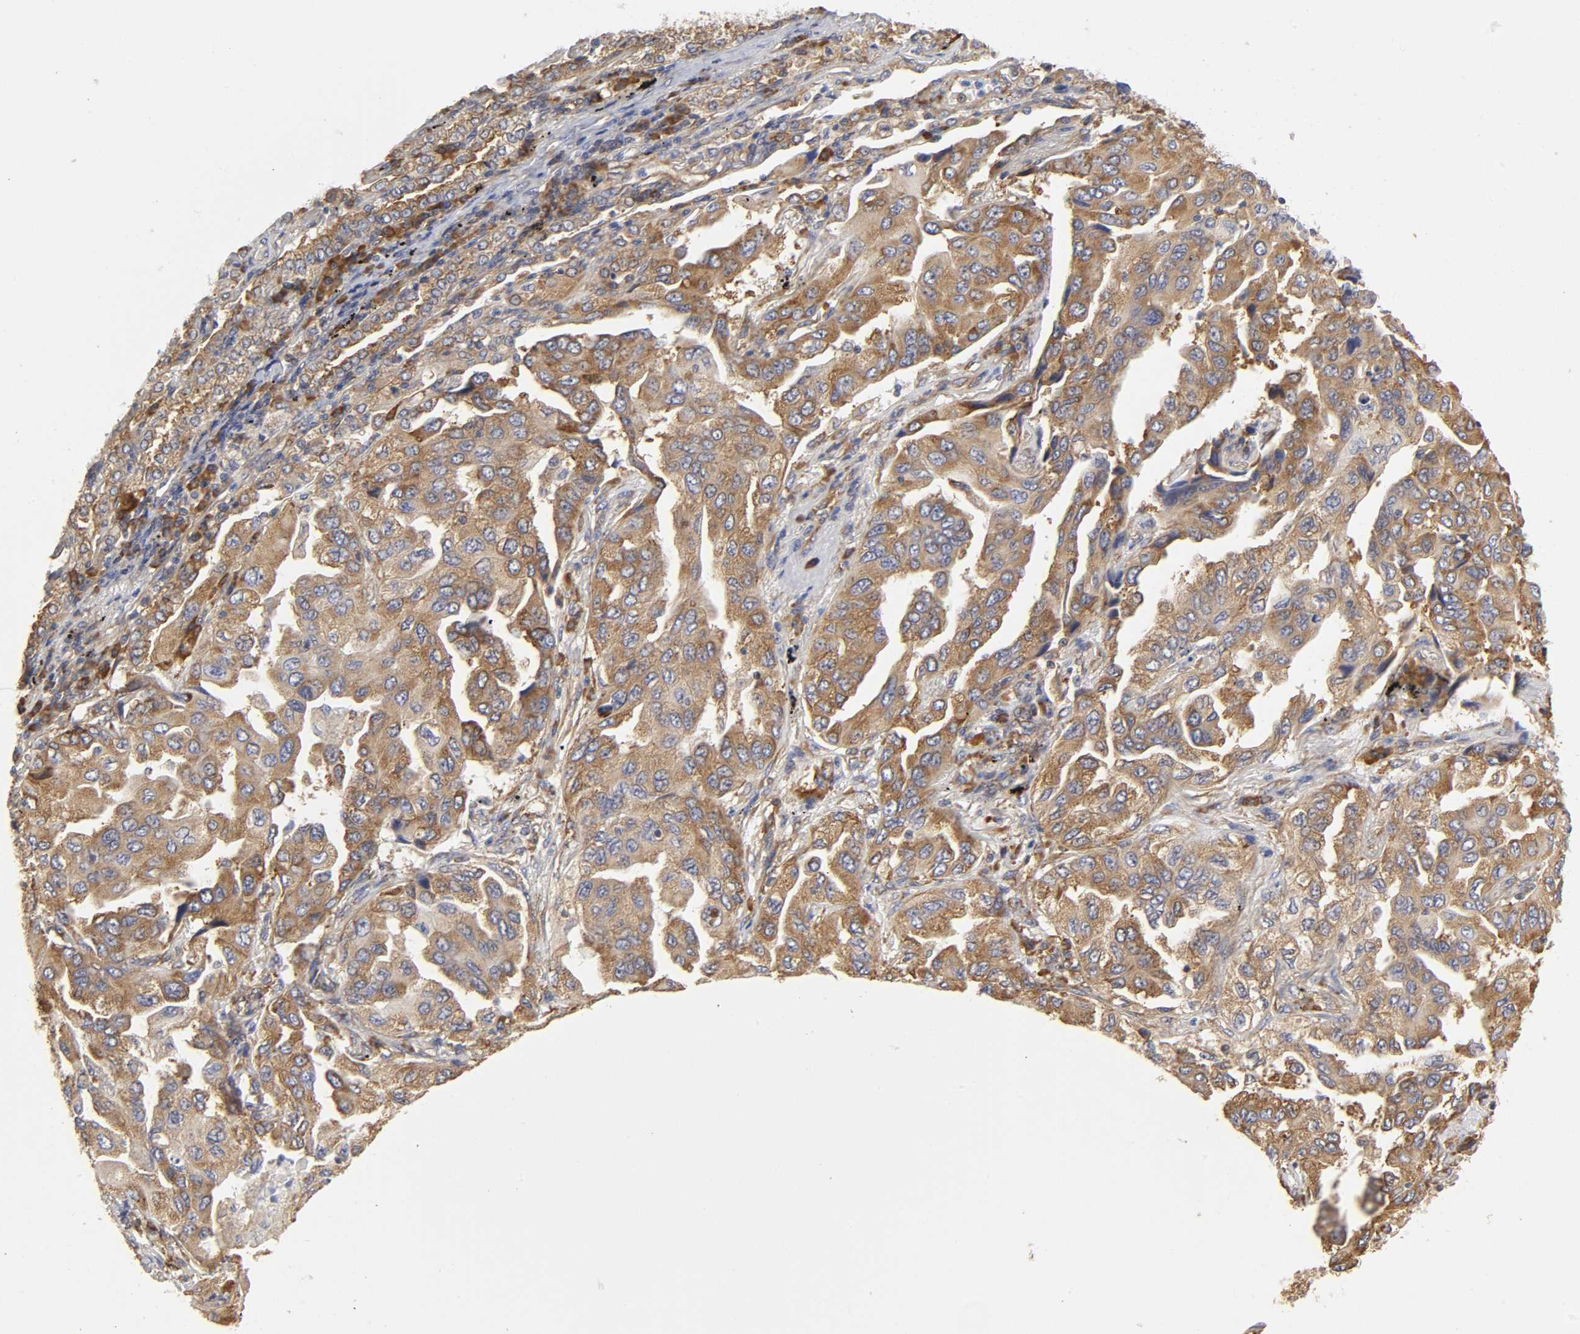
{"staining": {"intensity": "moderate", "quantity": ">75%", "location": "cytoplasmic/membranous"}, "tissue": "lung cancer", "cell_type": "Tumor cells", "image_type": "cancer", "snomed": [{"axis": "morphology", "description": "Adenocarcinoma, NOS"}, {"axis": "topography", "description": "Lung"}], "caption": "Moderate cytoplasmic/membranous expression is seen in approximately >75% of tumor cells in adenocarcinoma (lung).", "gene": "RPL14", "patient": {"sex": "female", "age": 65}}